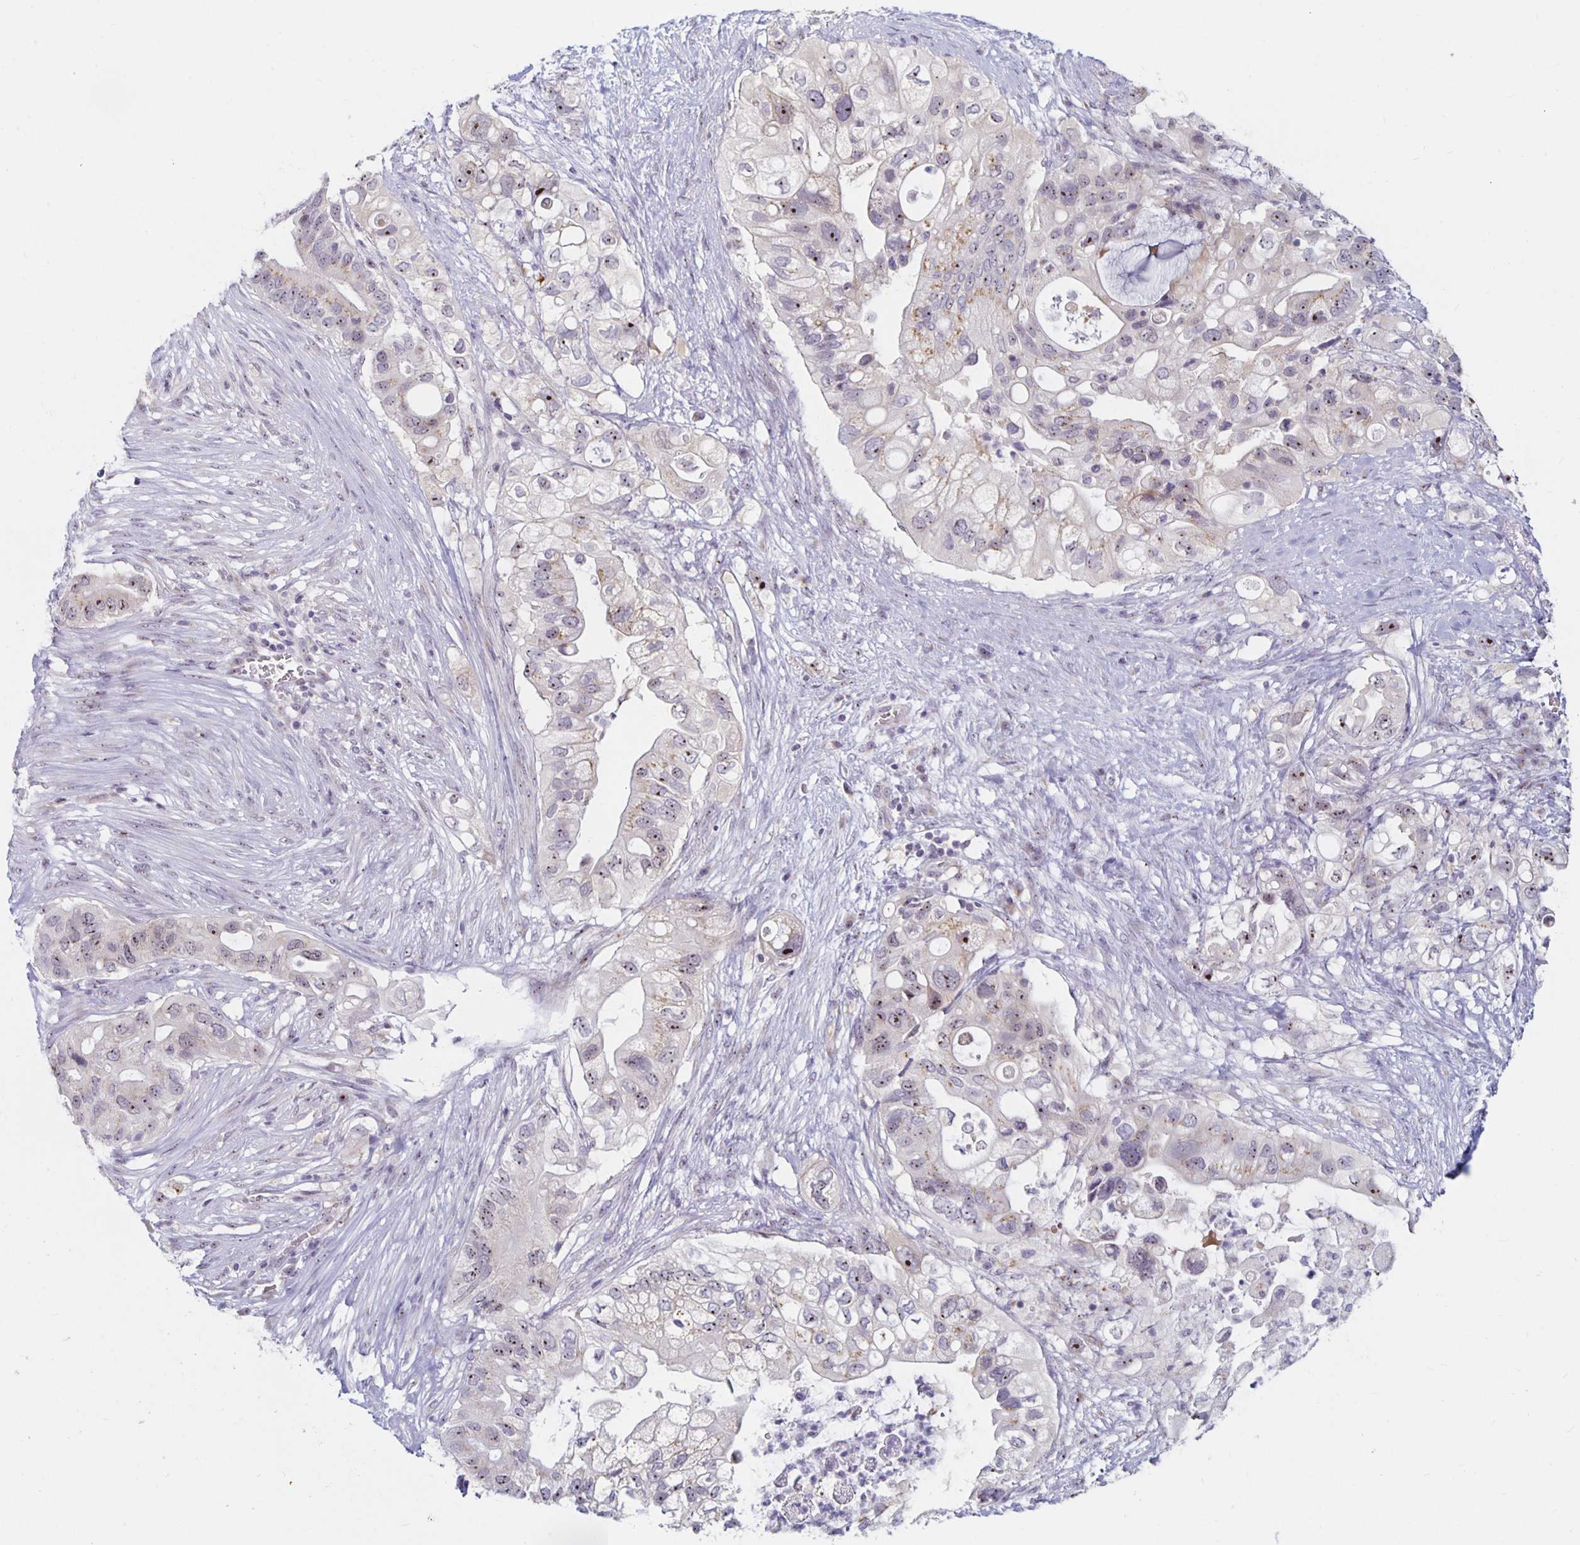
{"staining": {"intensity": "moderate", "quantity": "25%-75%", "location": "nuclear"}, "tissue": "pancreatic cancer", "cell_type": "Tumor cells", "image_type": "cancer", "snomed": [{"axis": "morphology", "description": "Adenocarcinoma, NOS"}, {"axis": "topography", "description": "Pancreas"}], "caption": "DAB (3,3'-diaminobenzidine) immunohistochemical staining of human adenocarcinoma (pancreatic) exhibits moderate nuclear protein staining in approximately 25%-75% of tumor cells.", "gene": "NUP85", "patient": {"sex": "female", "age": 72}}